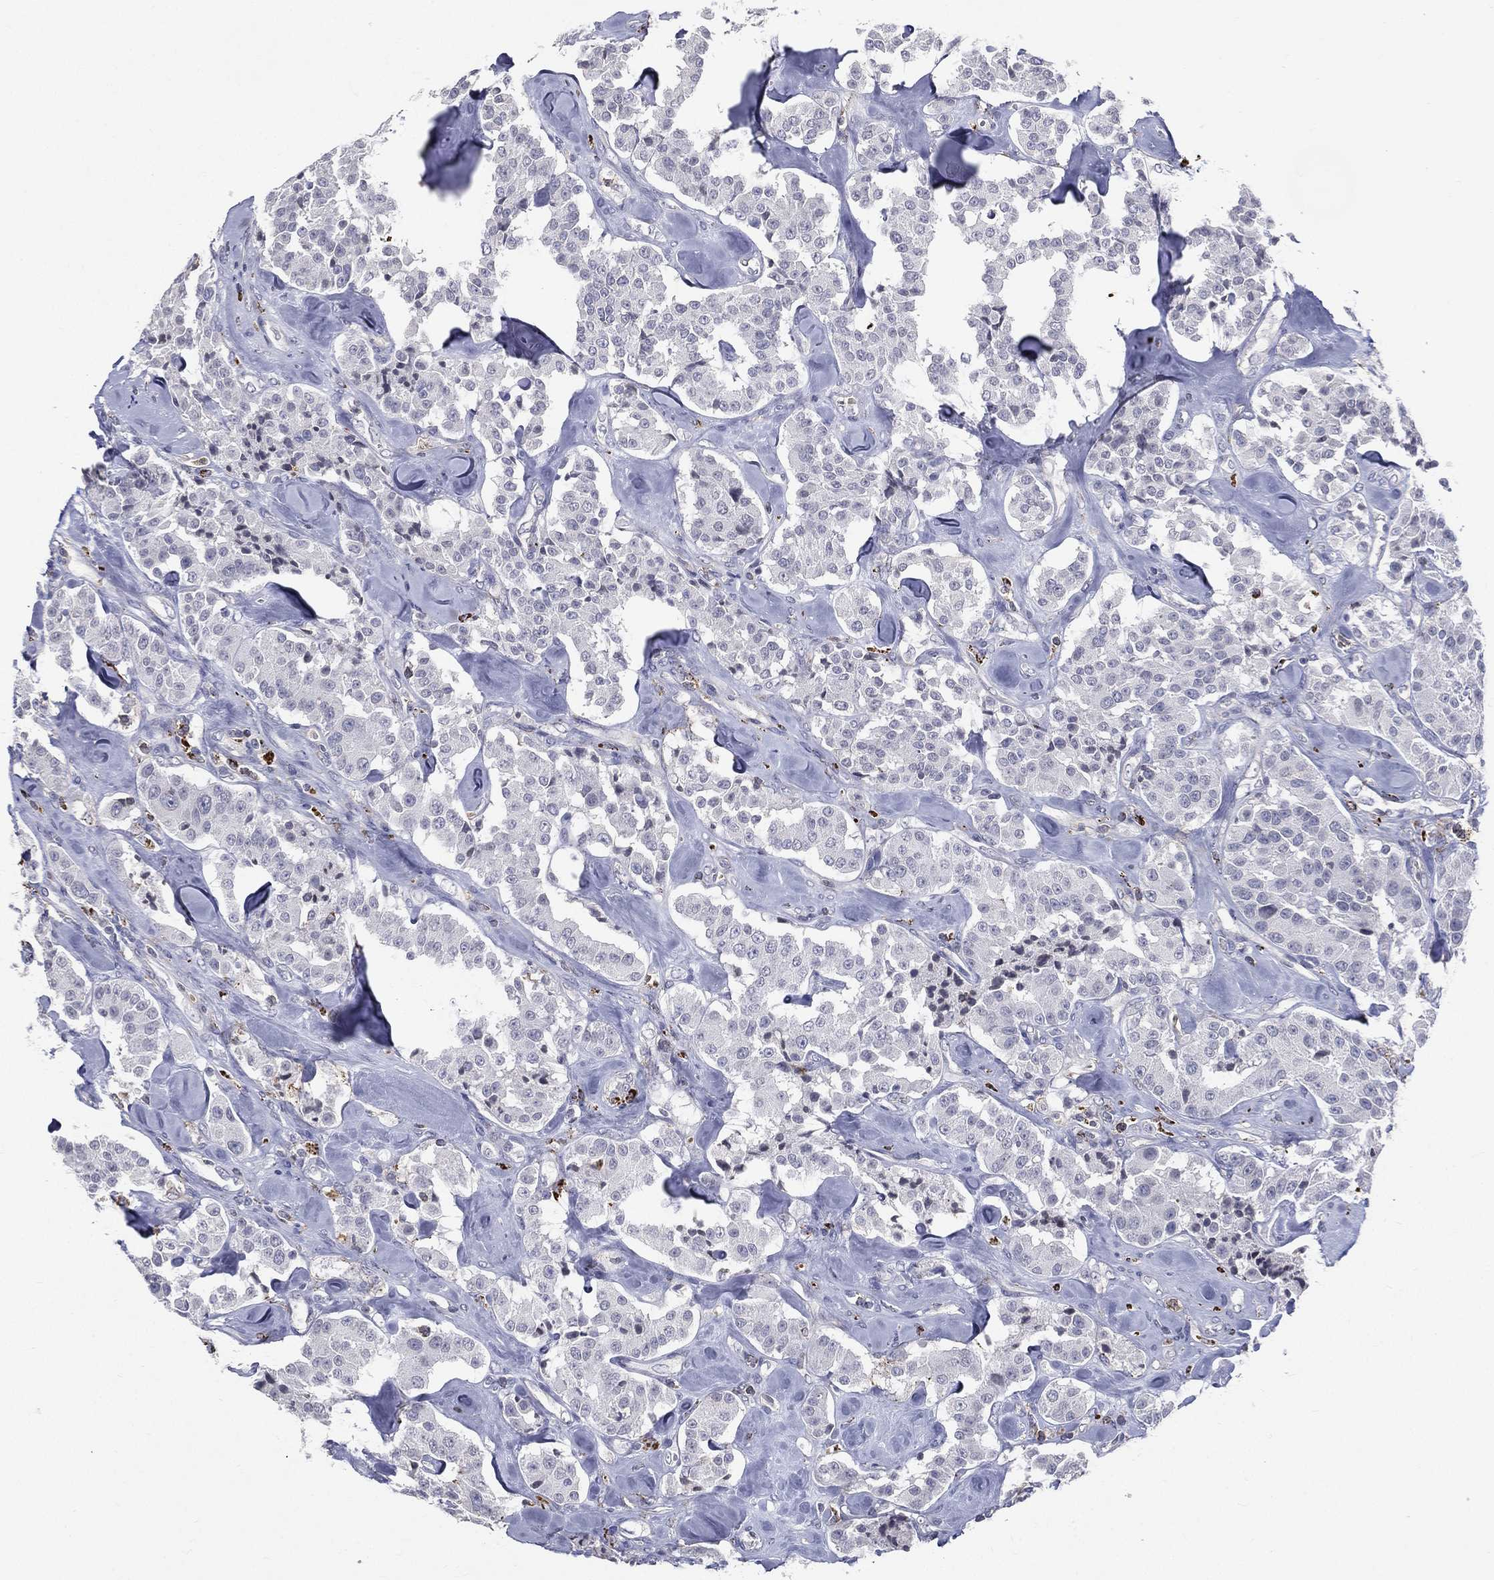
{"staining": {"intensity": "negative", "quantity": "none", "location": "none"}, "tissue": "carcinoid", "cell_type": "Tumor cells", "image_type": "cancer", "snomed": [{"axis": "morphology", "description": "Carcinoid, malignant, NOS"}, {"axis": "topography", "description": "Pancreas"}], "caption": "Carcinoid stained for a protein using immunohistochemistry (IHC) displays no positivity tumor cells.", "gene": "EVI2B", "patient": {"sex": "male", "age": 41}}